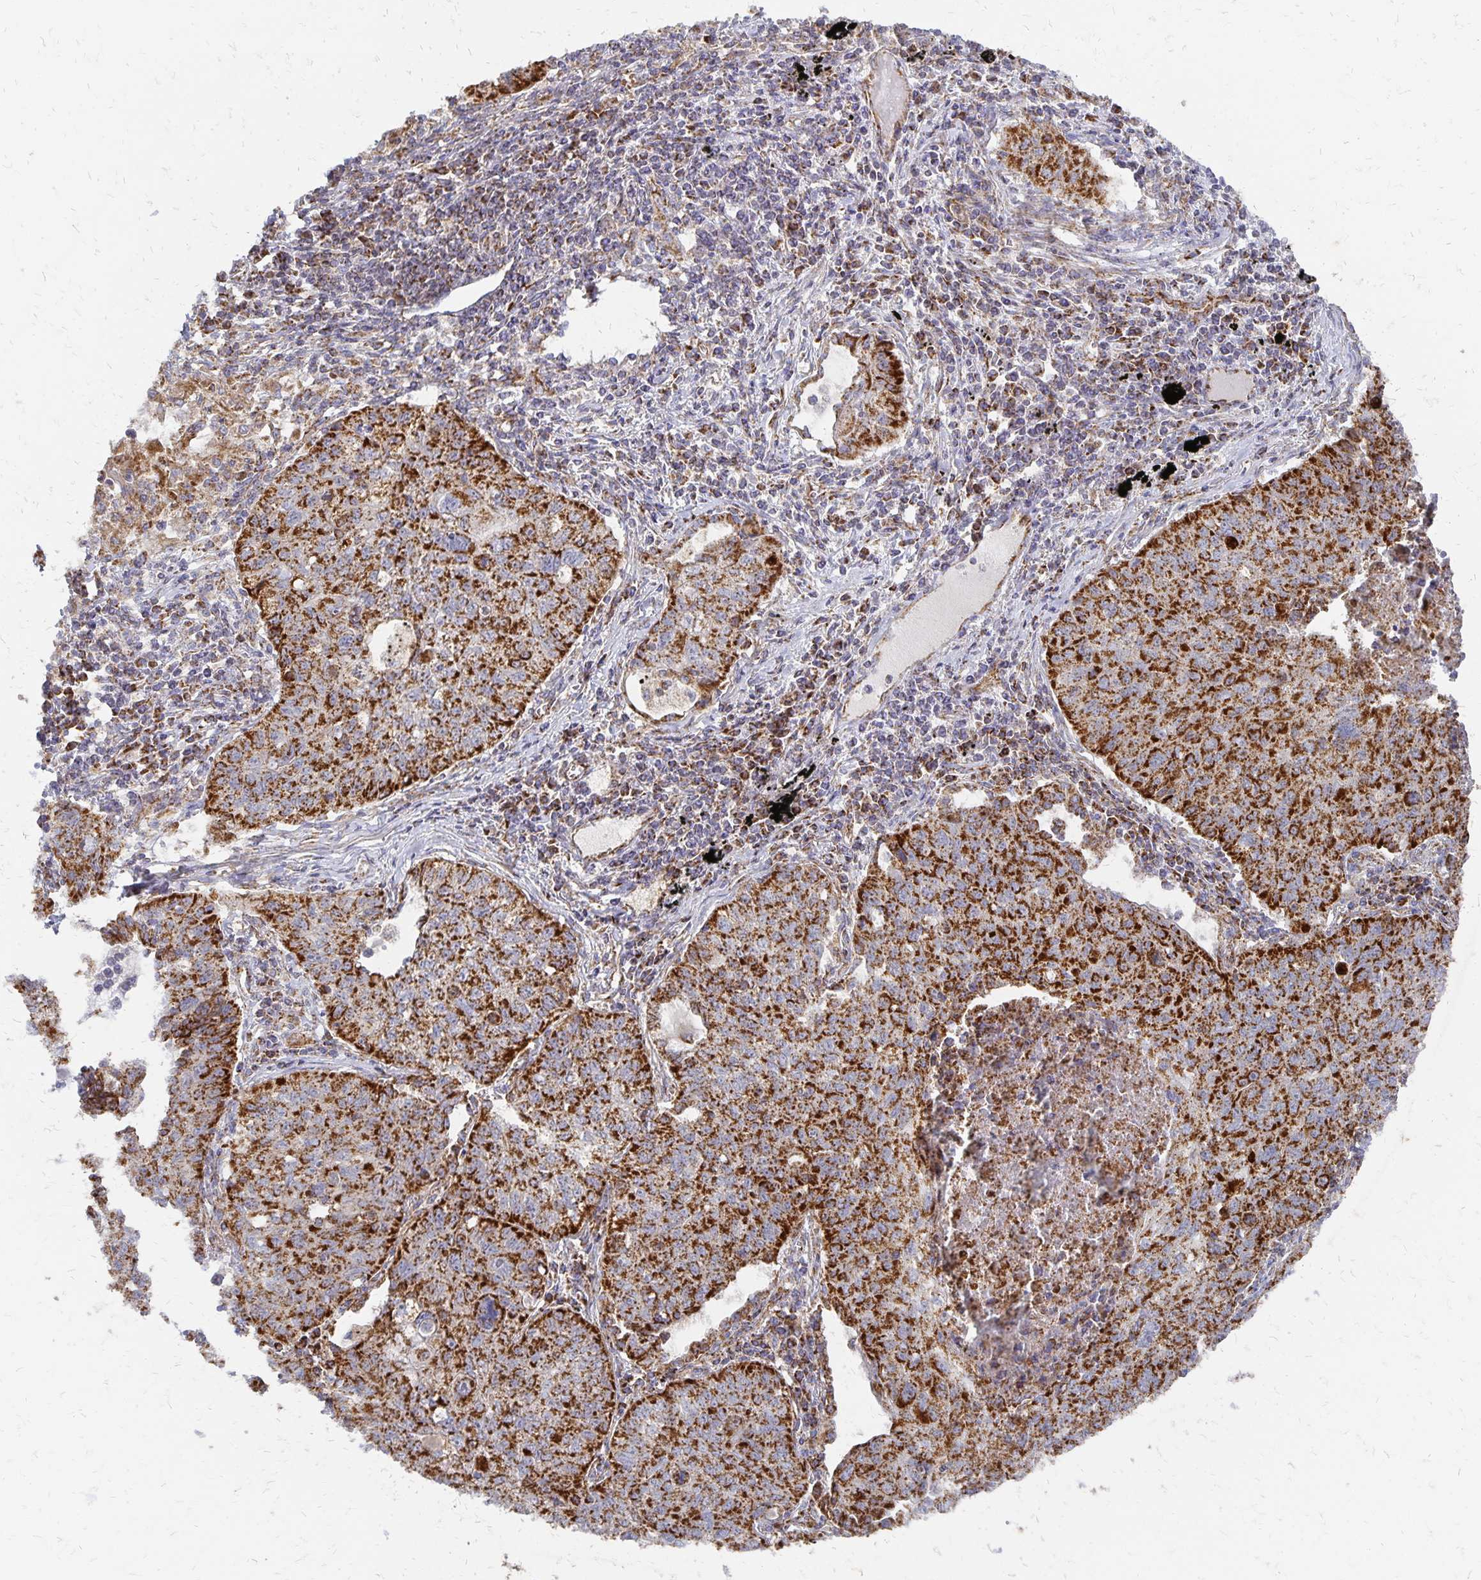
{"staining": {"intensity": "strong", "quantity": ">75%", "location": "cytoplasmic/membranous"}, "tissue": "lung cancer", "cell_type": "Tumor cells", "image_type": "cancer", "snomed": [{"axis": "morphology", "description": "Normal morphology"}, {"axis": "morphology", "description": "Aneuploidy"}, {"axis": "morphology", "description": "Squamous cell carcinoma, NOS"}, {"axis": "topography", "description": "Lymph node"}, {"axis": "topography", "description": "Lung"}], "caption": "Immunohistochemistry photomicrograph of lung cancer stained for a protein (brown), which reveals high levels of strong cytoplasmic/membranous expression in approximately >75% of tumor cells.", "gene": "STOML2", "patient": {"sex": "female", "age": 76}}